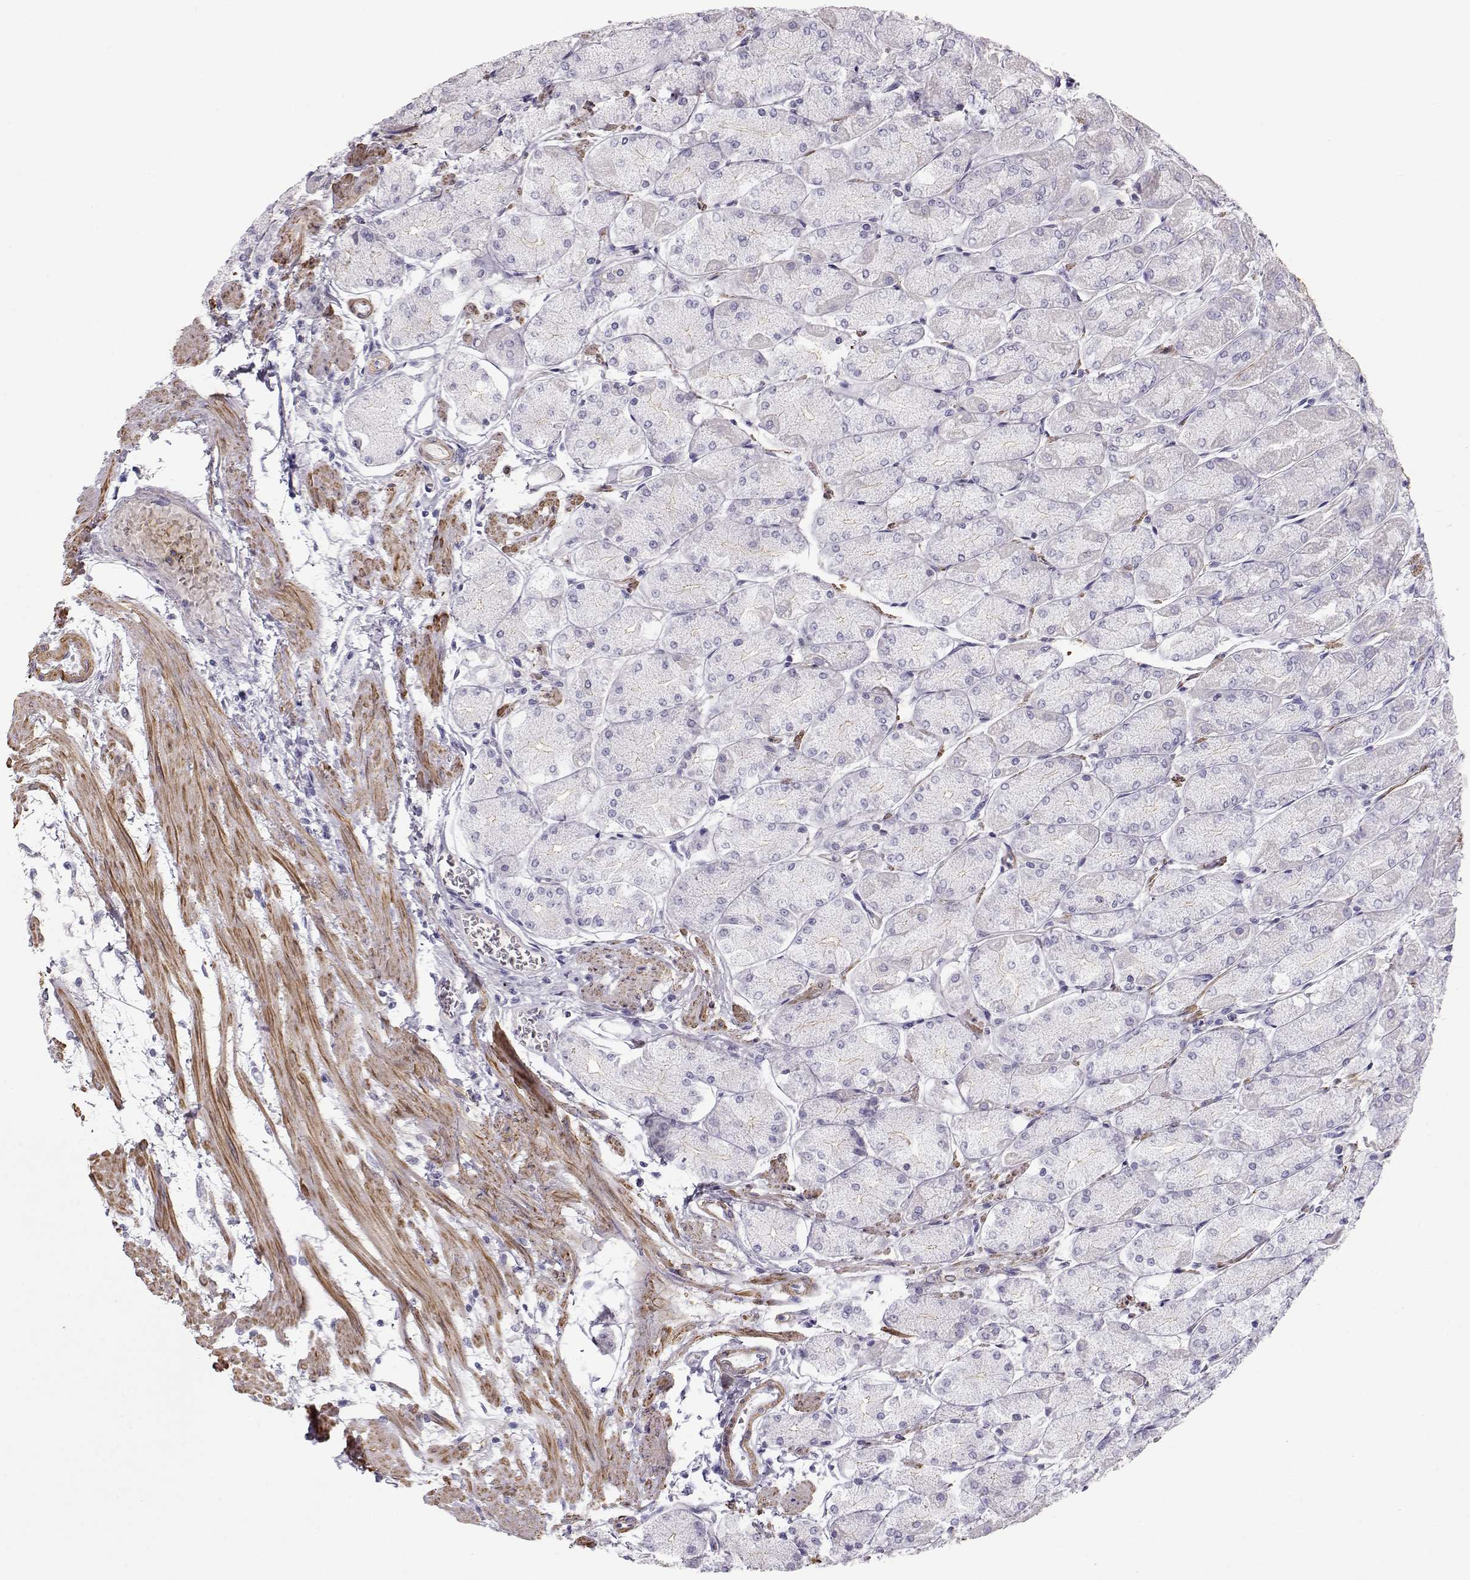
{"staining": {"intensity": "negative", "quantity": "none", "location": "none"}, "tissue": "stomach", "cell_type": "Glandular cells", "image_type": "normal", "snomed": [{"axis": "morphology", "description": "Normal tissue, NOS"}, {"axis": "topography", "description": "Stomach, upper"}], "caption": "A high-resolution micrograph shows immunohistochemistry staining of normal stomach, which shows no significant positivity in glandular cells.", "gene": "SLITRK3", "patient": {"sex": "male", "age": 60}}